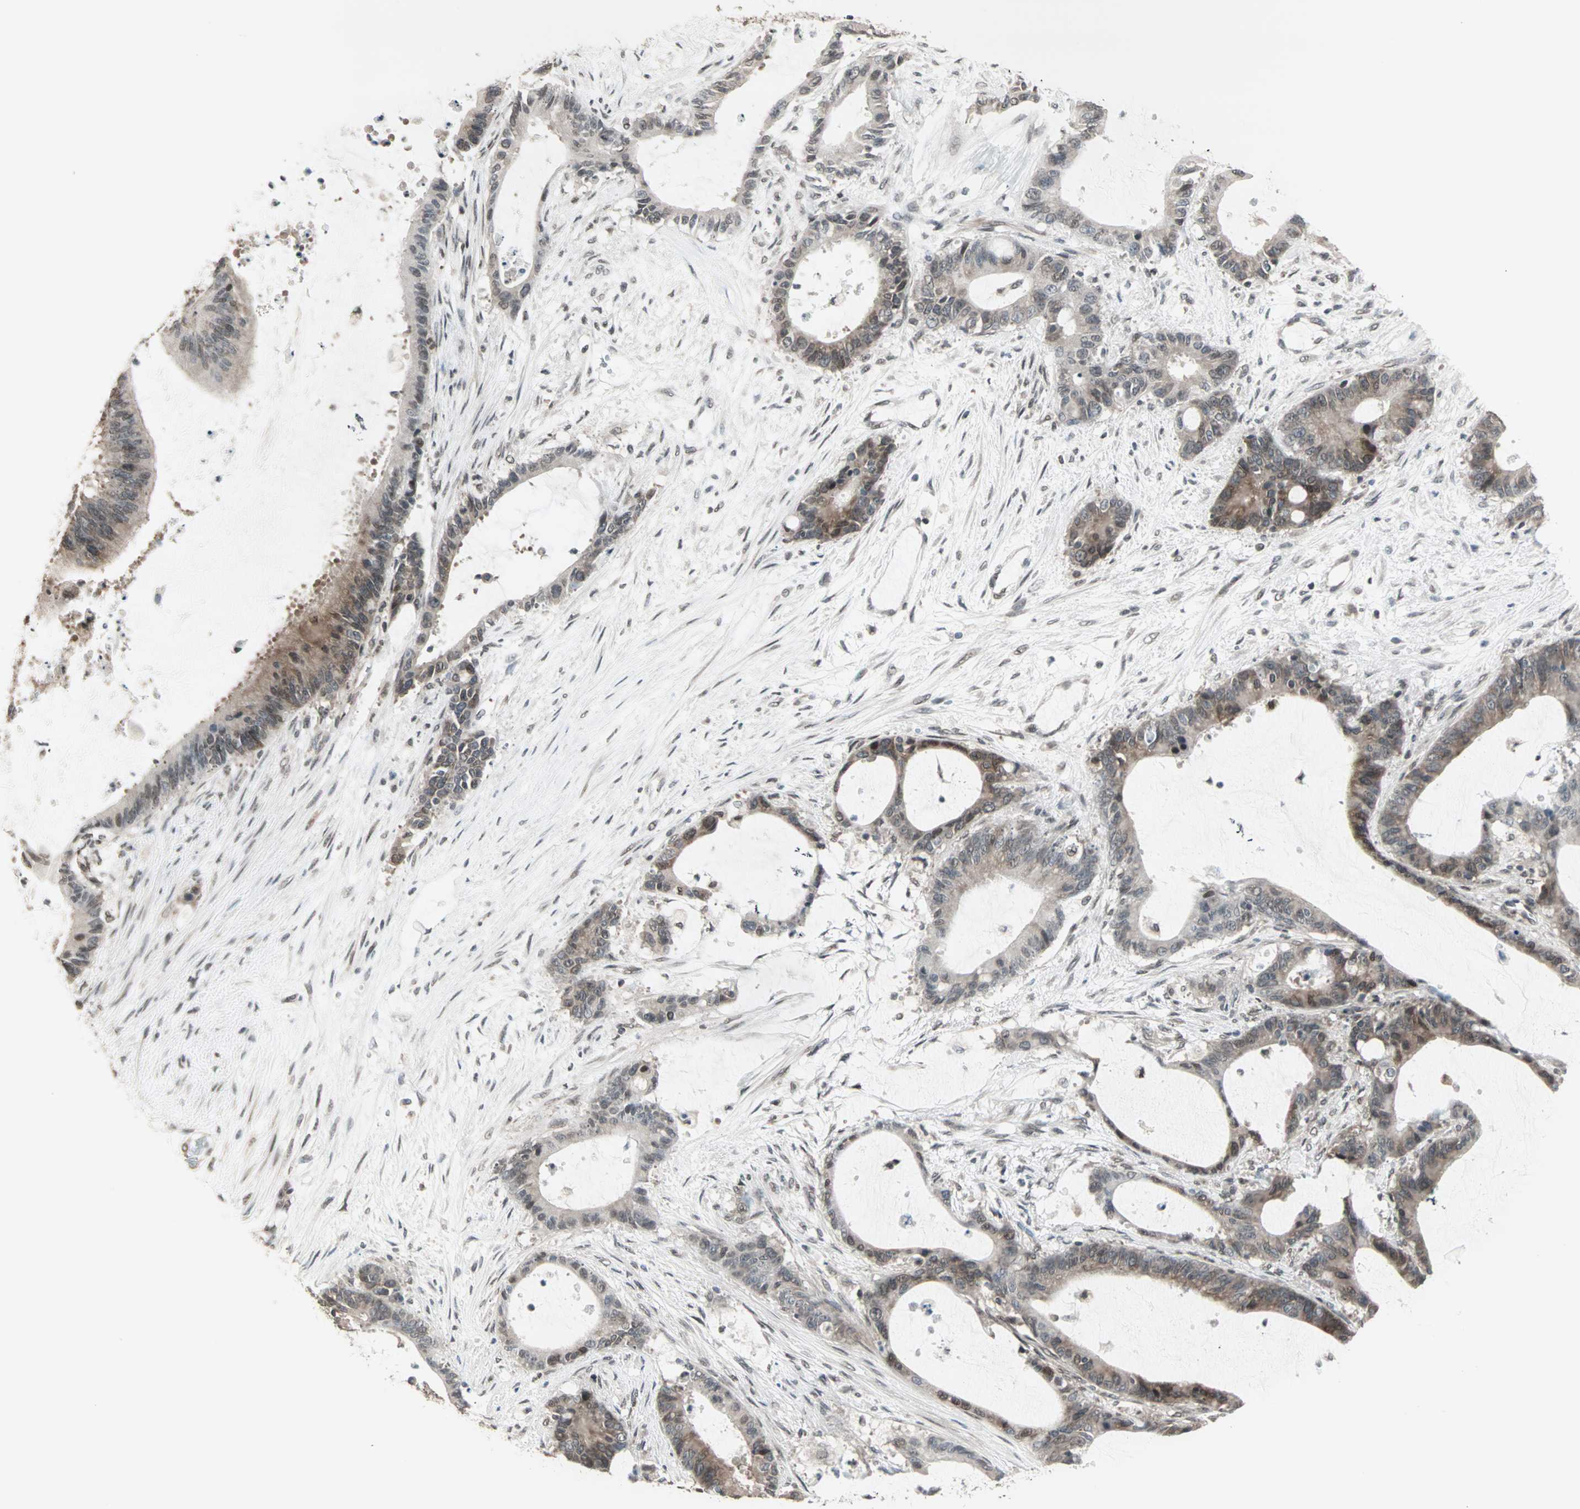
{"staining": {"intensity": "moderate", "quantity": "25%-75%", "location": "cytoplasmic/membranous"}, "tissue": "liver cancer", "cell_type": "Tumor cells", "image_type": "cancer", "snomed": [{"axis": "morphology", "description": "Cholangiocarcinoma"}, {"axis": "topography", "description": "Liver"}], "caption": "Liver cancer stained with DAB IHC demonstrates medium levels of moderate cytoplasmic/membranous staining in about 25%-75% of tumor cells. Using DAB (3,3'-diaminobenzidine) (brown) and hematoxylin (blue) stains, captured at high magnification using brightfield microscopy.", "gene": "CBLC", "patient": {"sex": "female", "age": 73}}